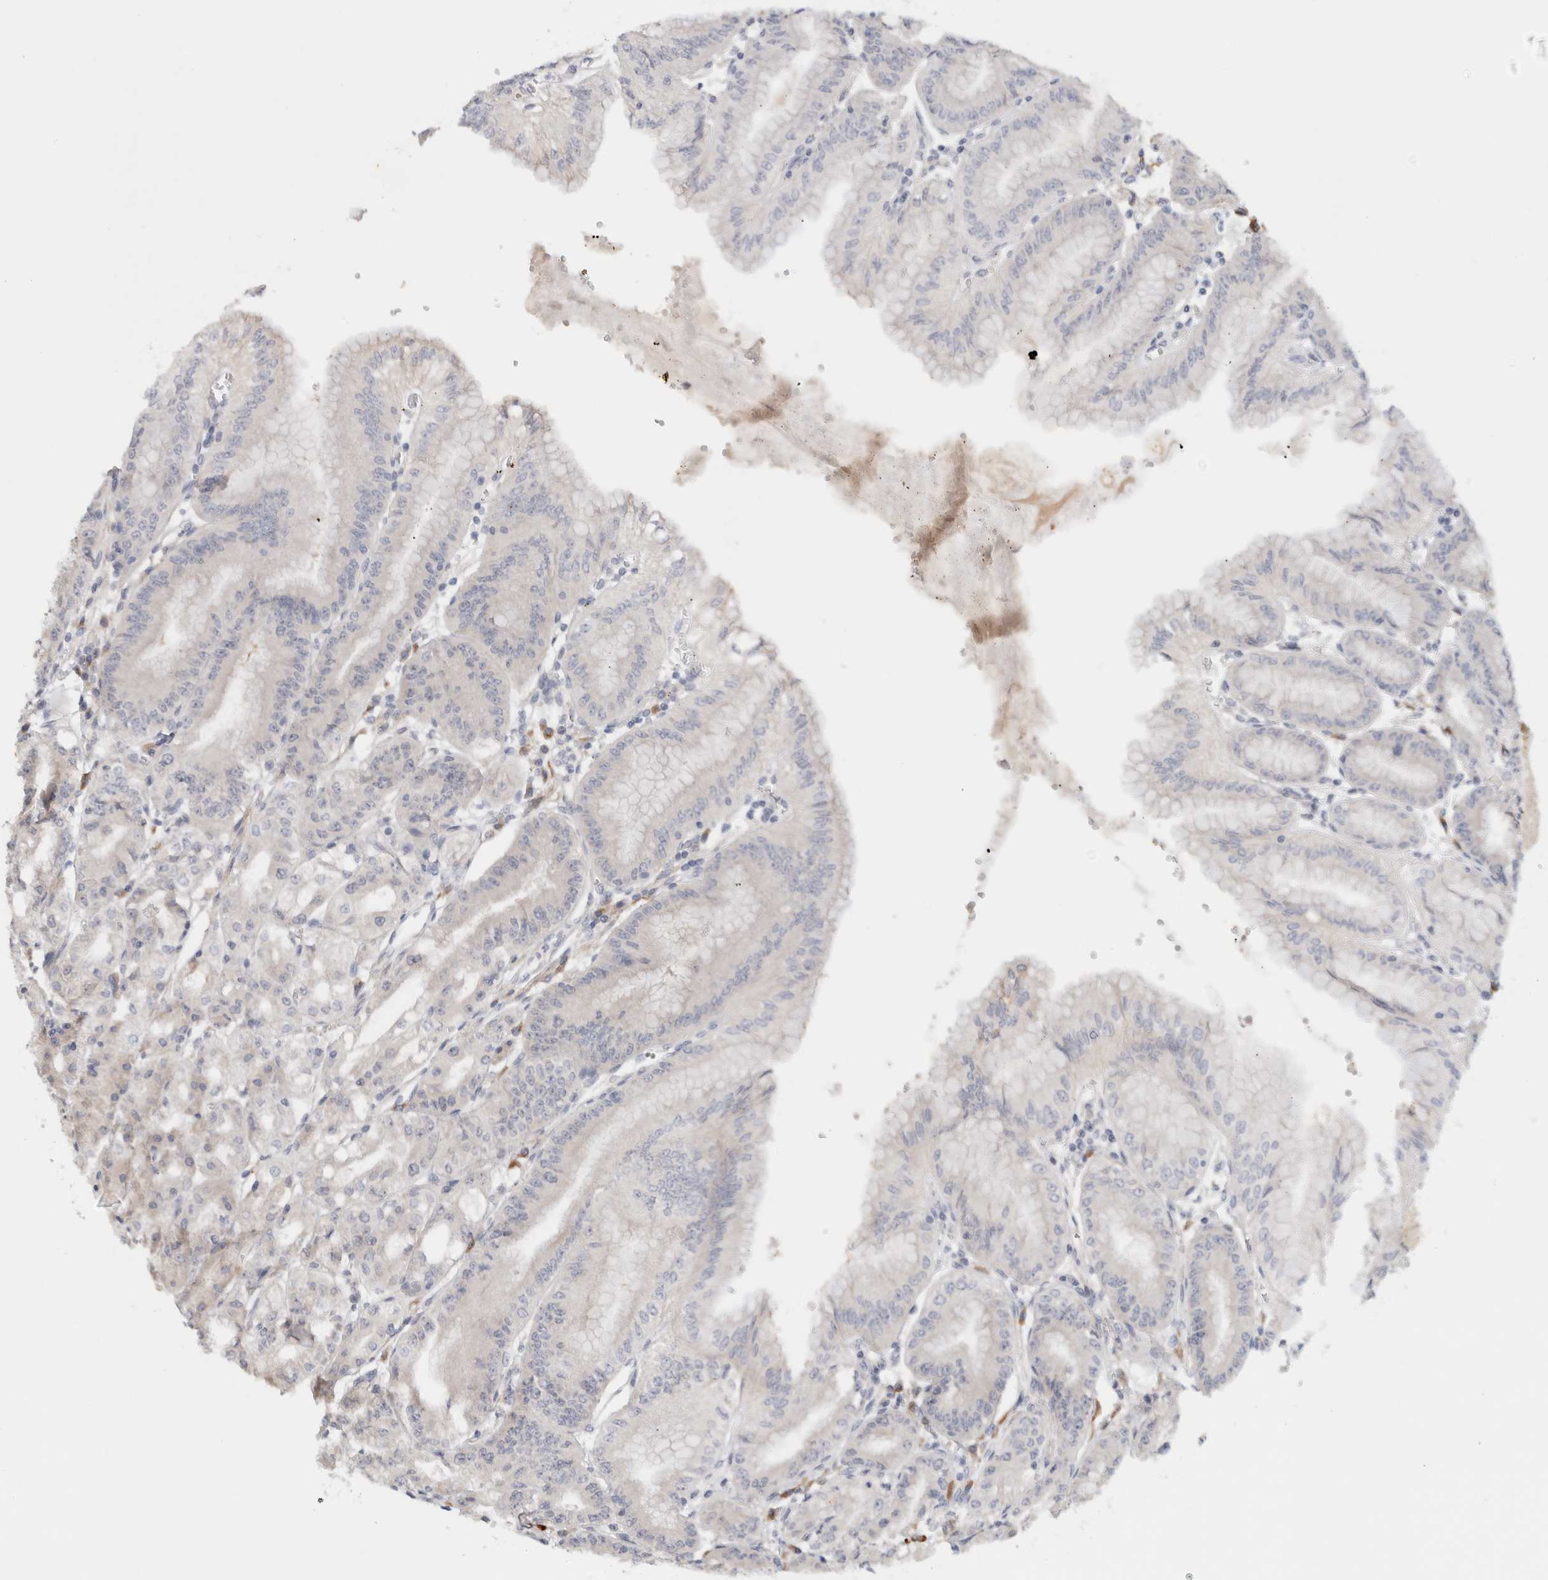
{"staining": {"intensity": "weak", "quantity": "<25%", "location": "cytoplasmic/membranous"}, "tissue": "stomach", "cell_type": "Glandular cells", "image_type": "normal", "snomed": [{"axis": "morphology", "description": "Normal tissue, NOS"}, {"axis": "topography", "description": "Stomach, lower"}], "caption": "Immunohistochemical staining of benign human stomach shows no significant expression in glandular cells. (IHC, brightfield microscopy, high magnification).", "gene": "SPRTN", "patient": {"sex": "male", "age": 71}}